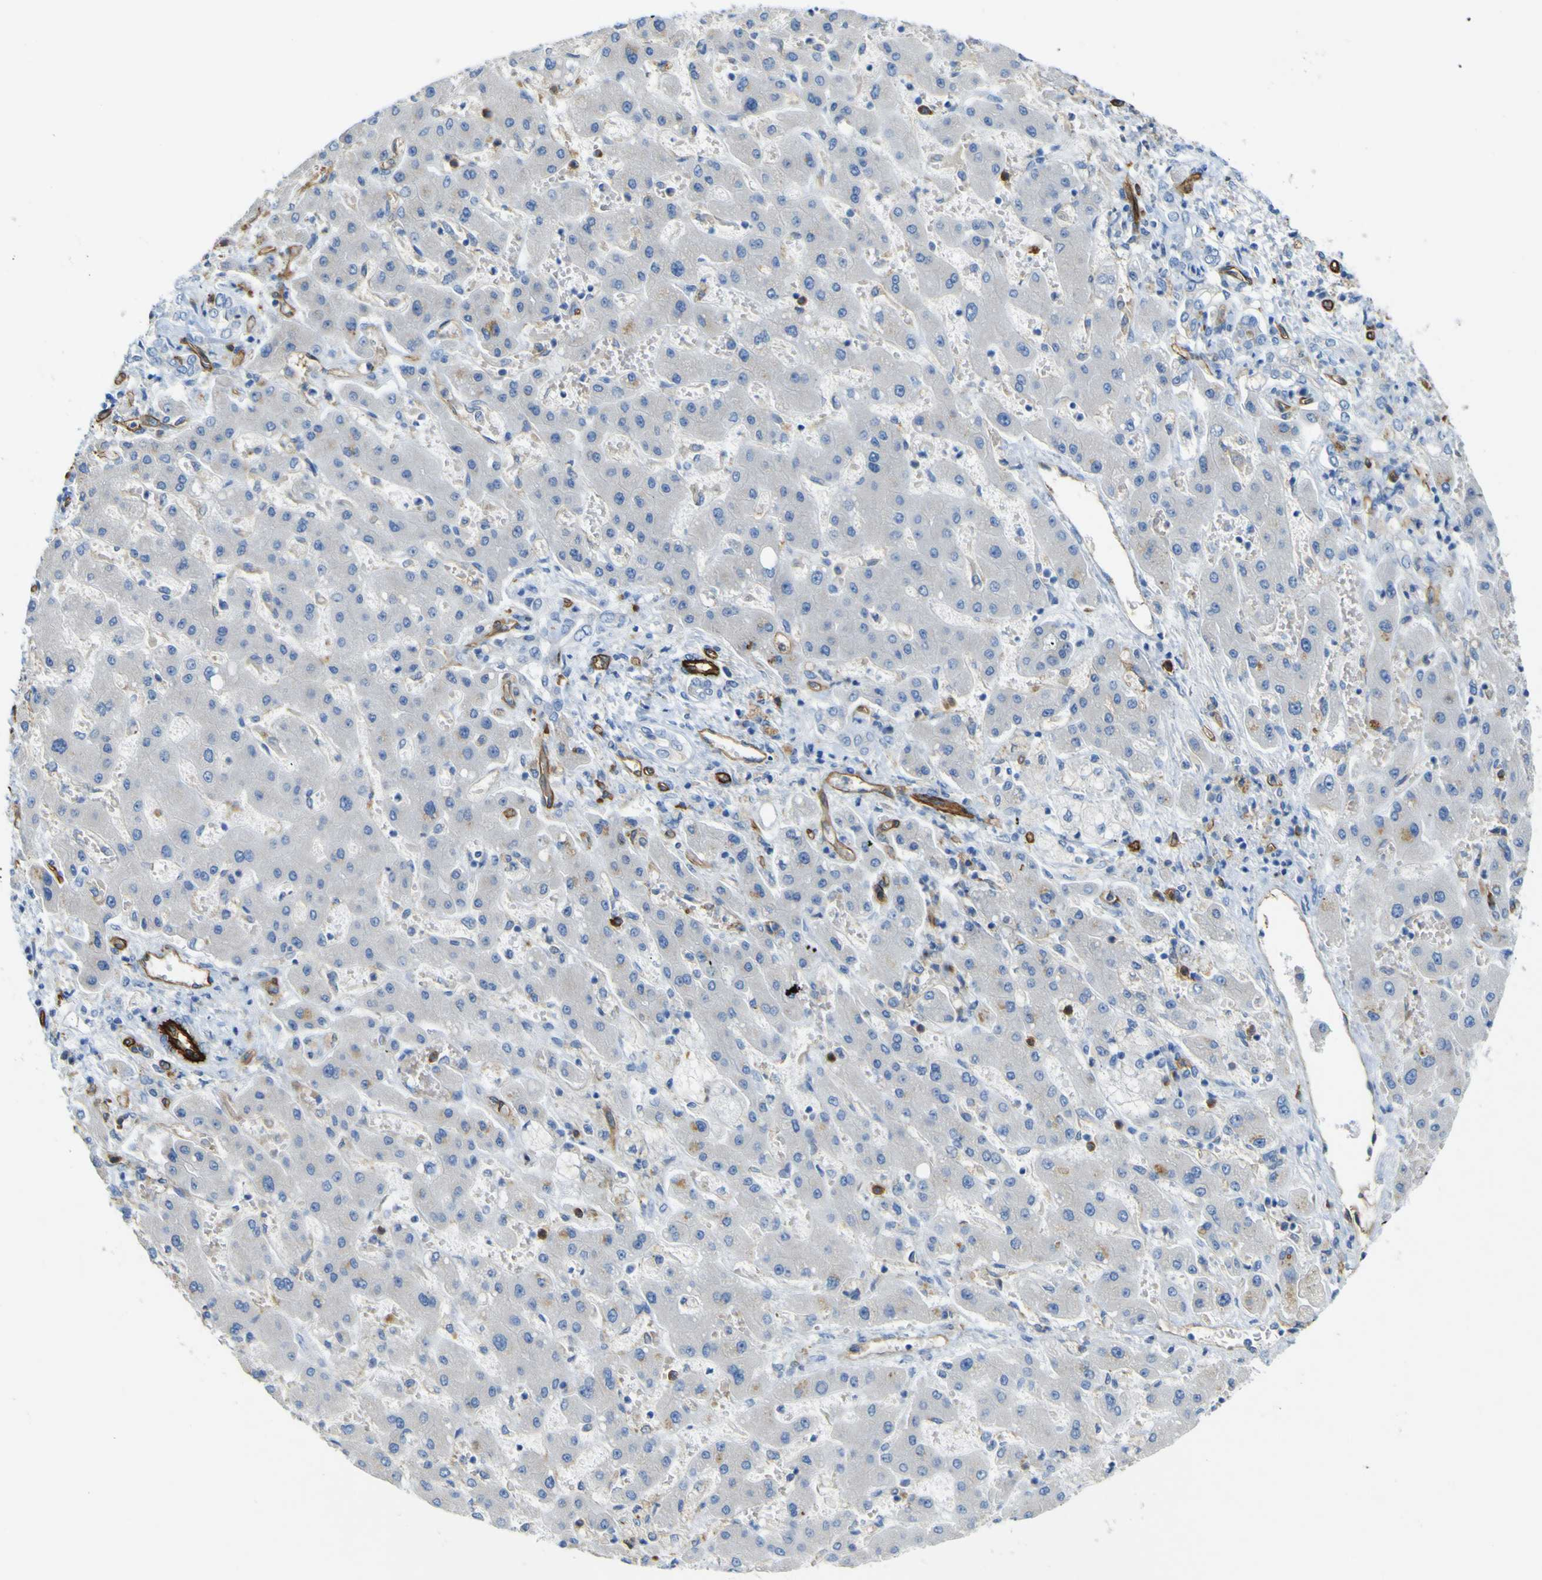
{"staining": {"intensity": "negative", "quantity": "none", "location": "none"}, "tissue": "liver cancer", "cell_type": "Tumor cells", "image_type": "cancer", "snomed": [{"axis": "morphology", "description": "Cholangiocarcinoma"}, {"axis": "topography", "description": "Liver"}], "caption": "Protein analysis of cholangiocarcinoma (liver) exhibits no significant positivity in tumor cells.", "gene": "CD93", "patient": {"sex": "male", "age": 50}}